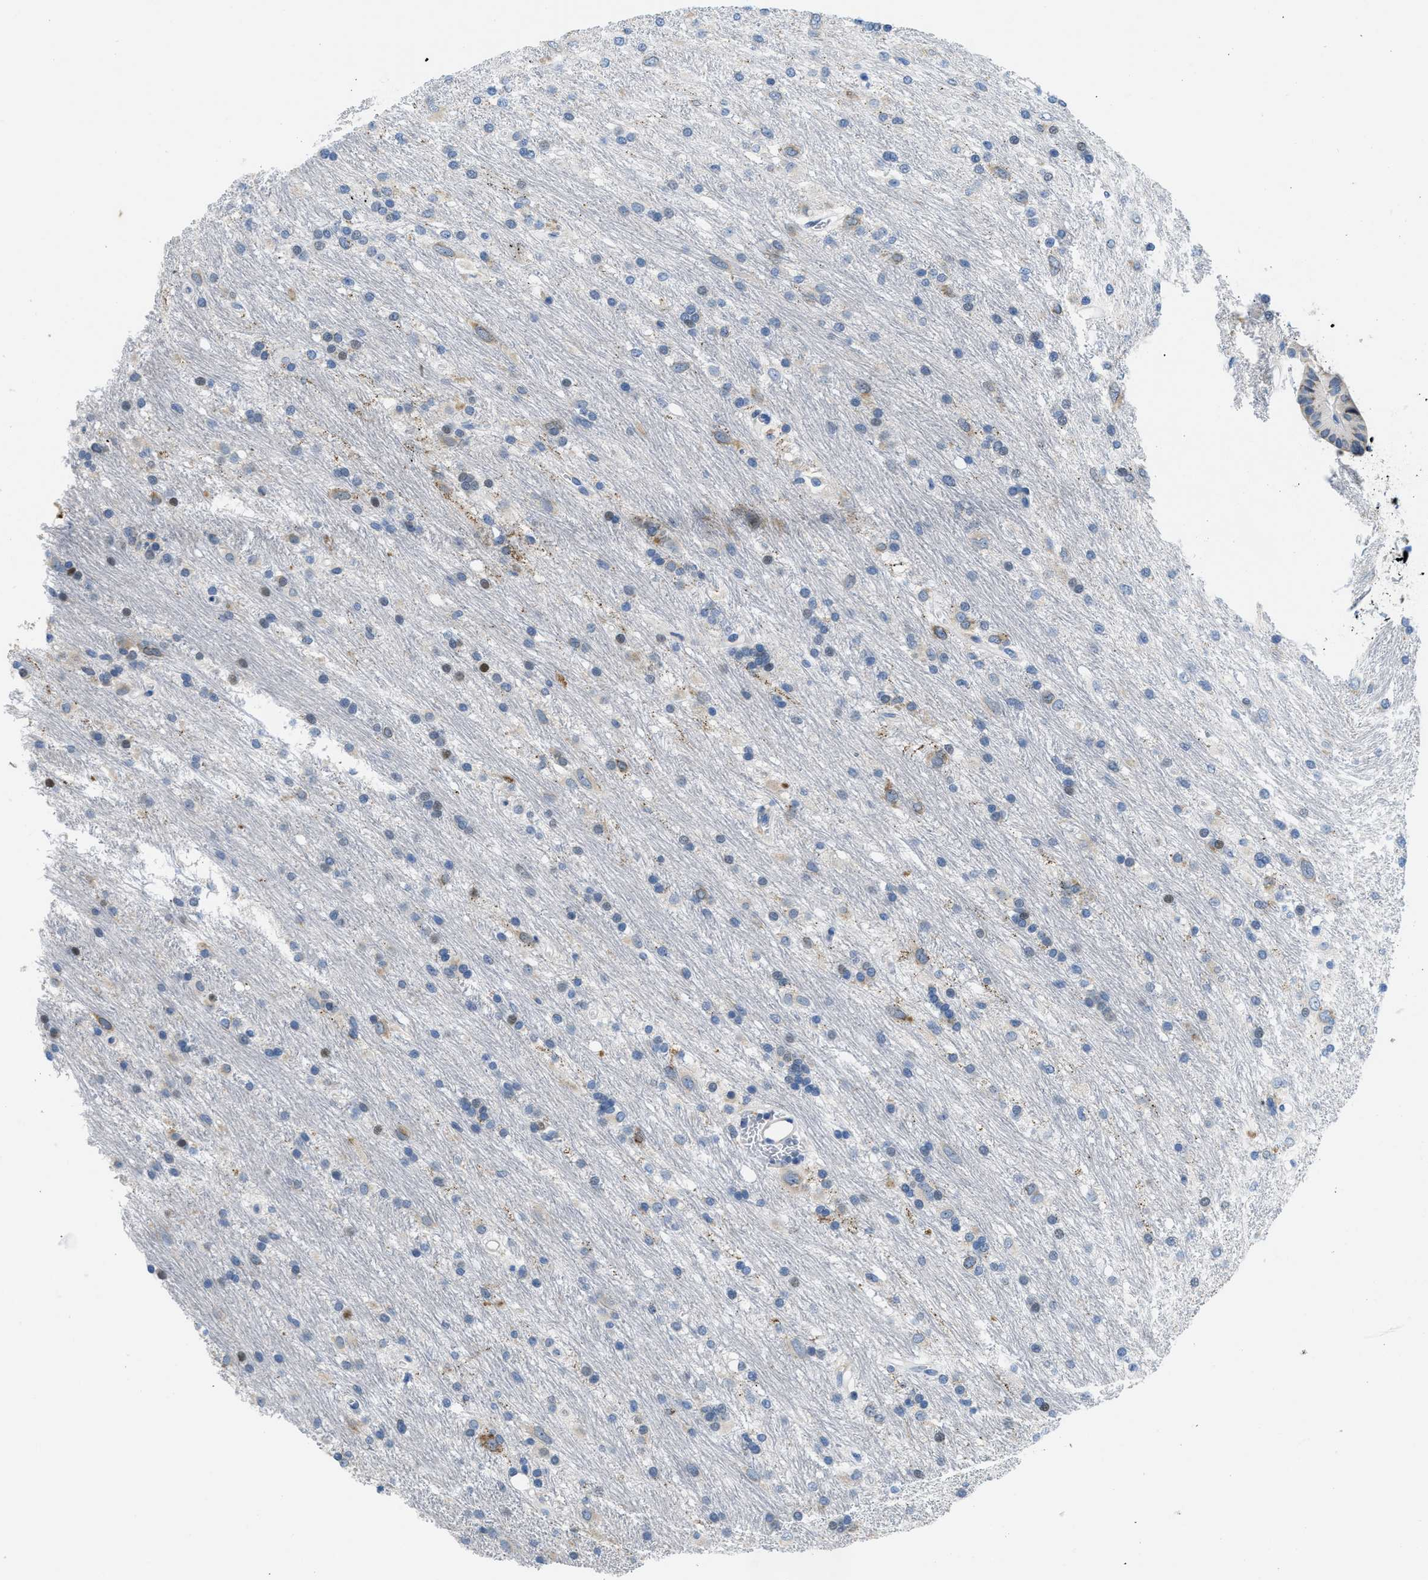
{"staining": {"intensity": "weak", "quantity": "<25%", "location": "cytoplasmic/membranous,nuclear"}, "tissue": "glioma", "cell_type": "Tumor cells", "image_type": "cancer", "snomed": [{"axis": "morphology", "description": "Glioma, malignant, Low grade"}, {"axis": "topography", "description": "Brain"}], "caption": "The immunohistochemistry image has no significant positivity in tumor cells of malignant low-grade glioma tissue.", "gene": "PTDSS1", "patient": {"sex": "male", "age": 77}}